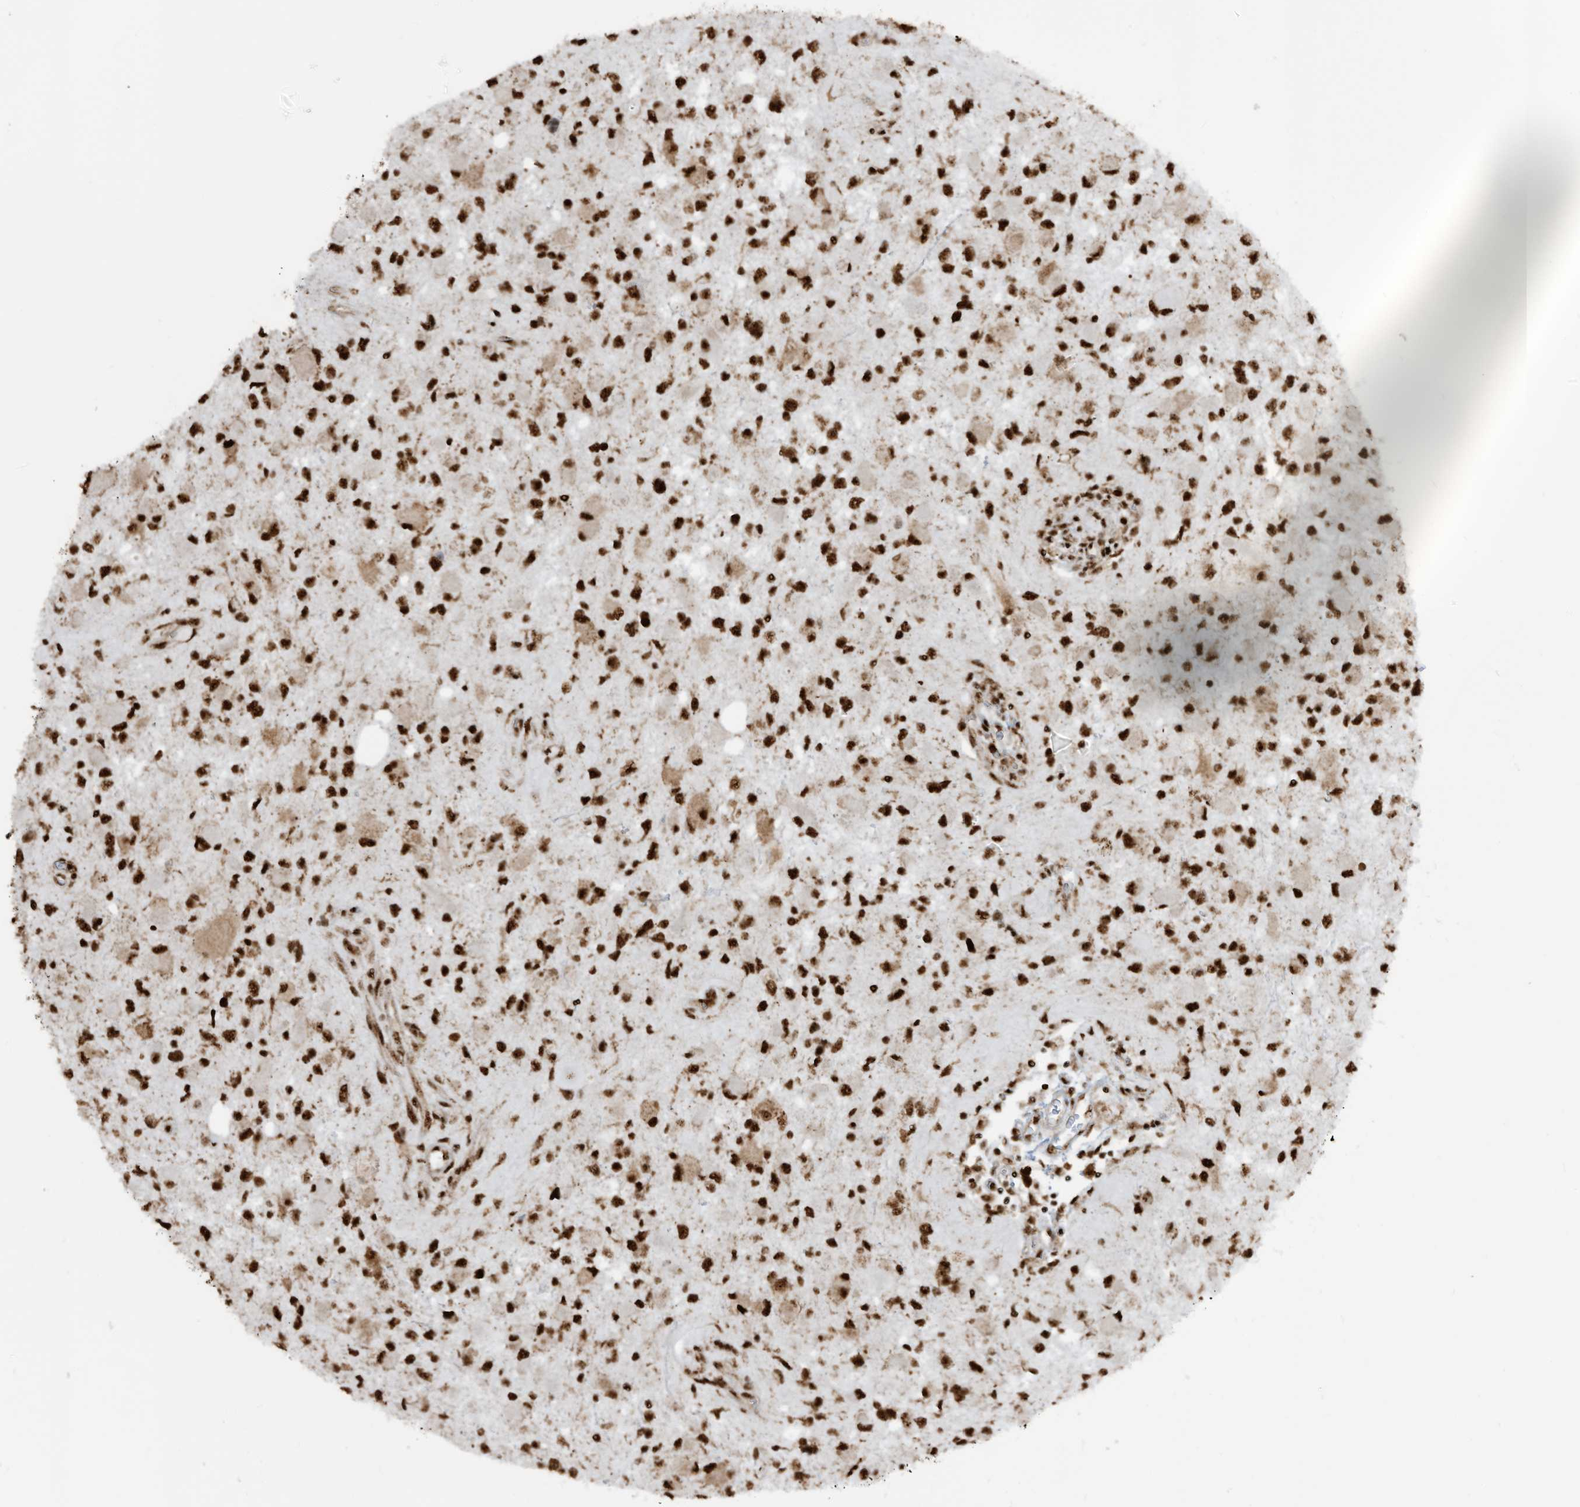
{"staining": {"intensity": "strong", "quantity": ">75%", "location": "nuclear"}, "tissue": "glioma", "cell_type": "Tumor cells", "image_type": "cancer", "snomed": [{"axis": "morphology", "description": "Glioma, malignant, High grade"}, {"axis": "topography", "description": "Brain"}], "caption": "High-grade glioma (malignant) stained for a protein (brown) reveals strong nuclear positive expression in about >75% of tumor cells.", "gene": "LBH", "patient": {"sex": "male", "age": 53}}